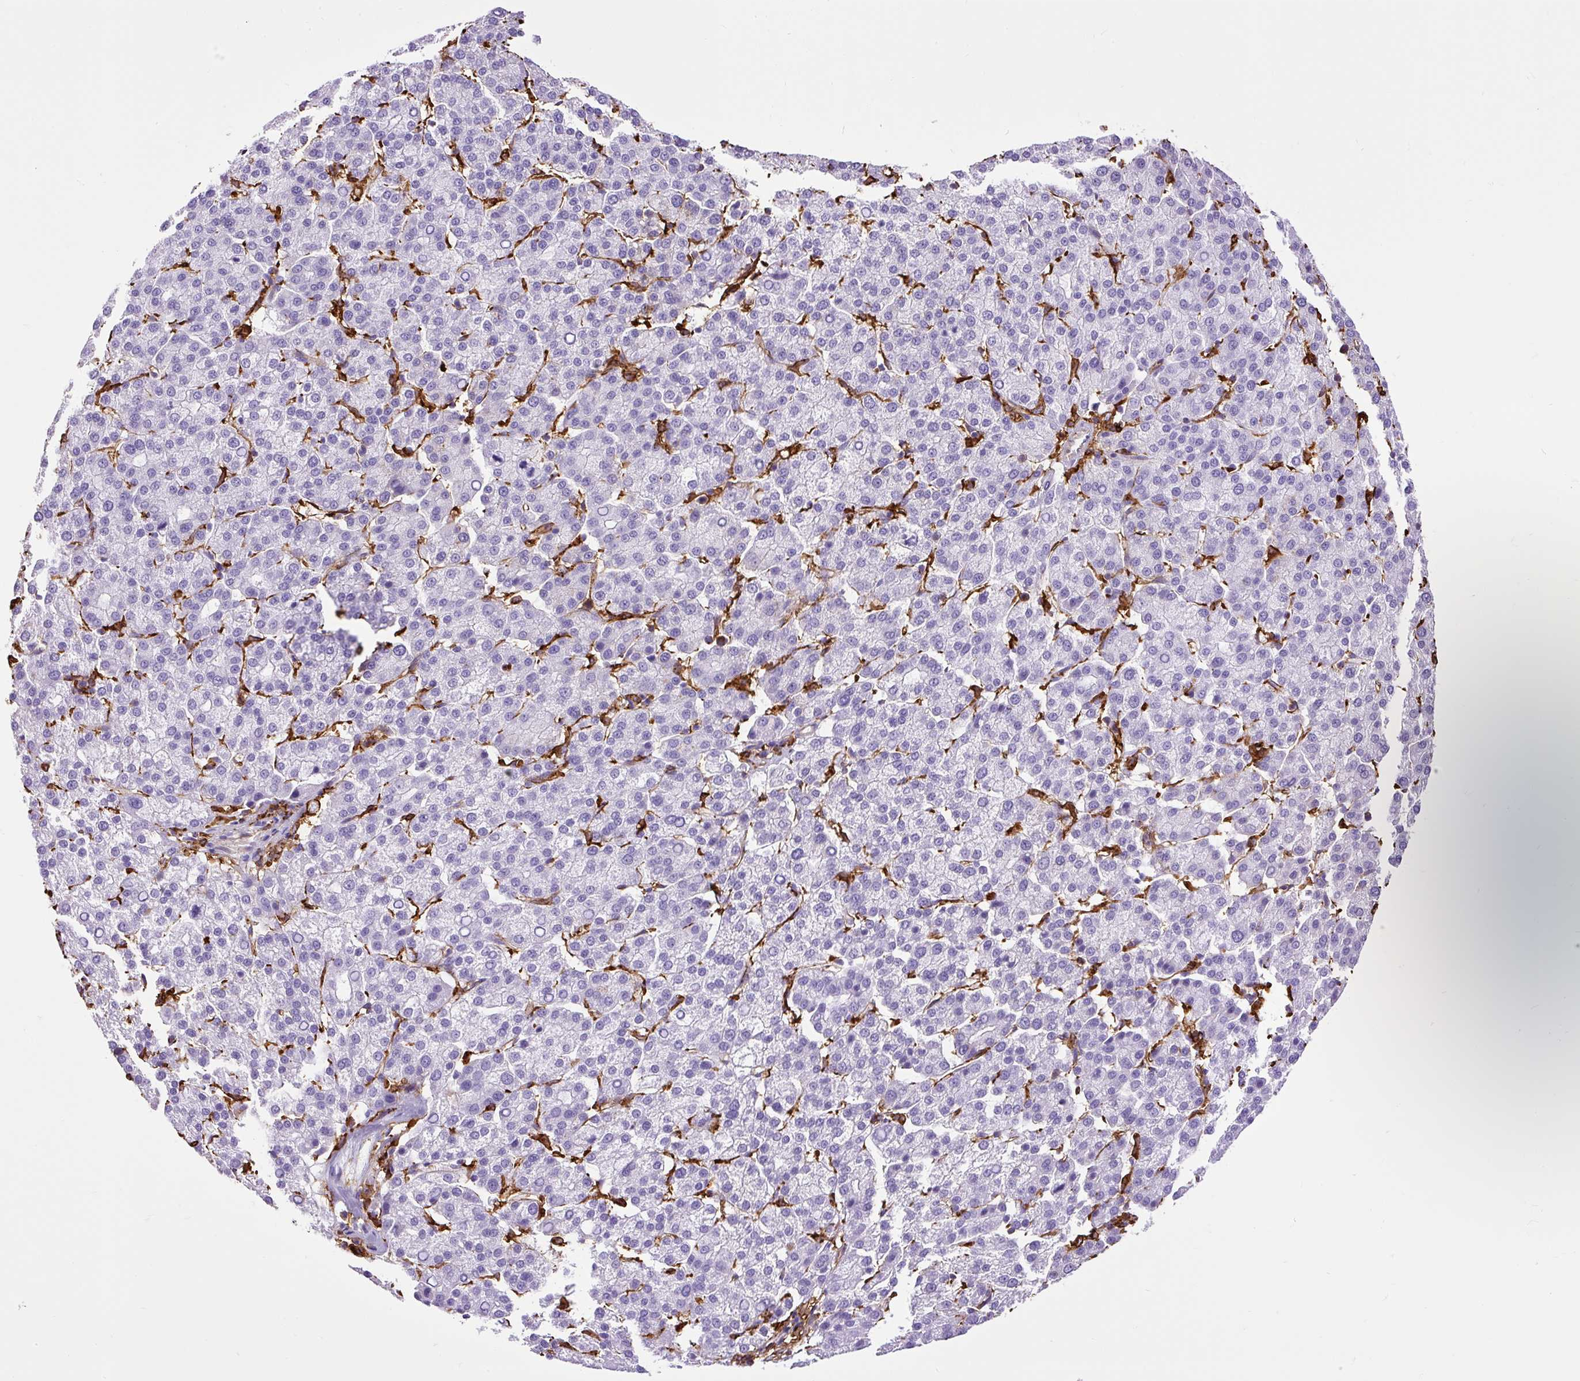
{"staining": {"intensity": "negative", "quantity": "none", "location": "none"}, "tissue": "liver cancer", "cell_type": "Tumor cells", "image_type": "cancer", "snomed": [{"axis": "morphology", "description": "Carcinoma, Hepatocellular, NOS"}, {"axis": "topography", "description": "Liver"}], "caption": "Immunohistochemical staining of liver cancer (hepatocellular carcinoma) demonstrates no significant positivity in tumor cells.", "gene": "HLA-DRA", "patient": {"sex": "female", "age": 58}}